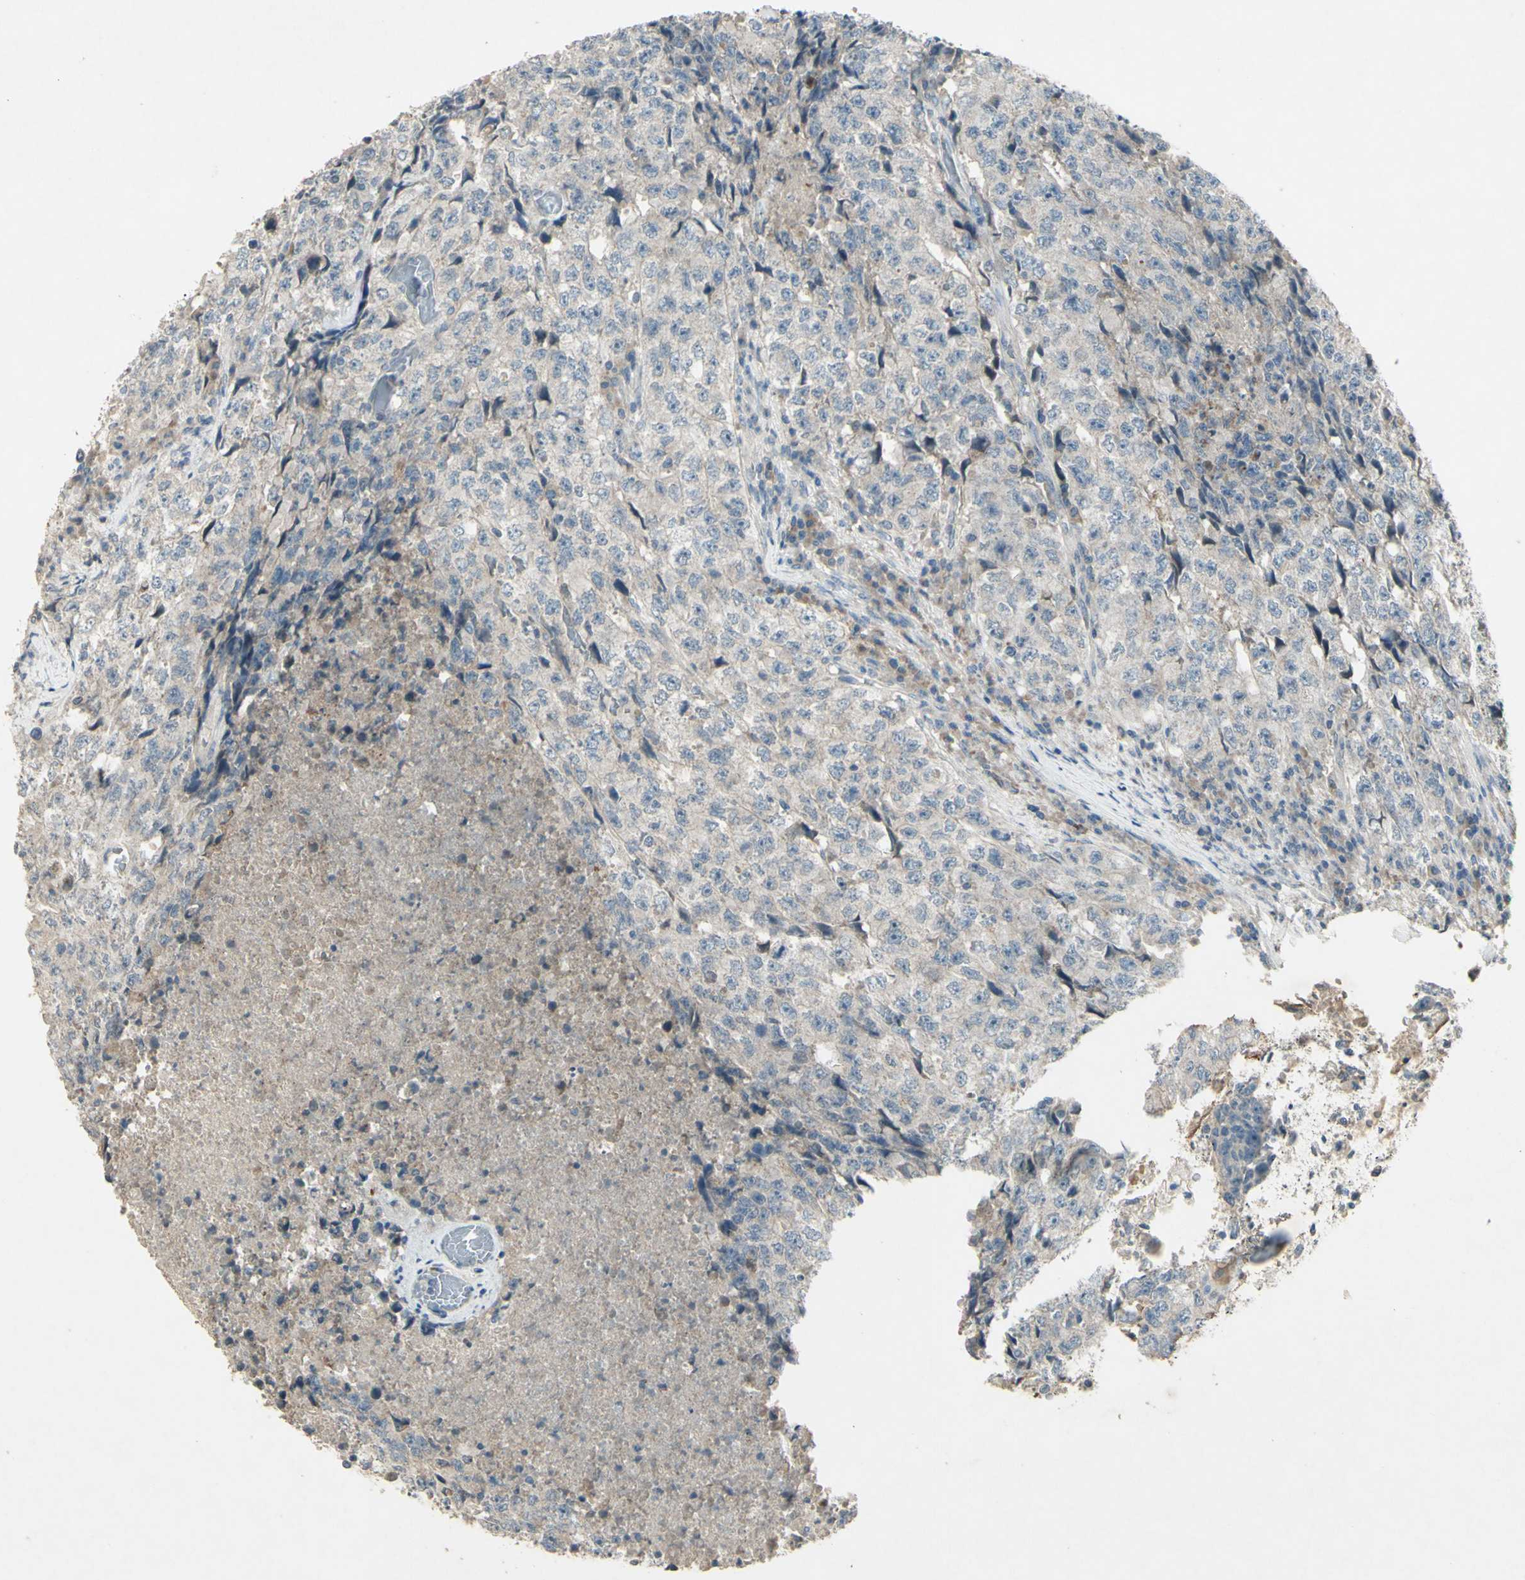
{"staining": {"intensity": "weak", "quantity": ">75%", "location": "cytoplasmic/membranous"}, "tissue": "testis cancer", "cell_type": "Tumor cells", "image_type": "cancer", "snomed": [{"axis": "morphology", "description": "Necrosis, NOS"}, {"axis": "morphology", "description": "Carcinoma, Embryonal, NOS"}, {"axis": "topography", "description": "Testis"}], "caption": "Protein expression analysis of testis cancer (embryonal carcinoma) reveals weak cytoplasmic/membranous expression in approximately >75% of tumor cells.", "gene": "TIMM21", "patient": {"sex": "male", "age": 19}}